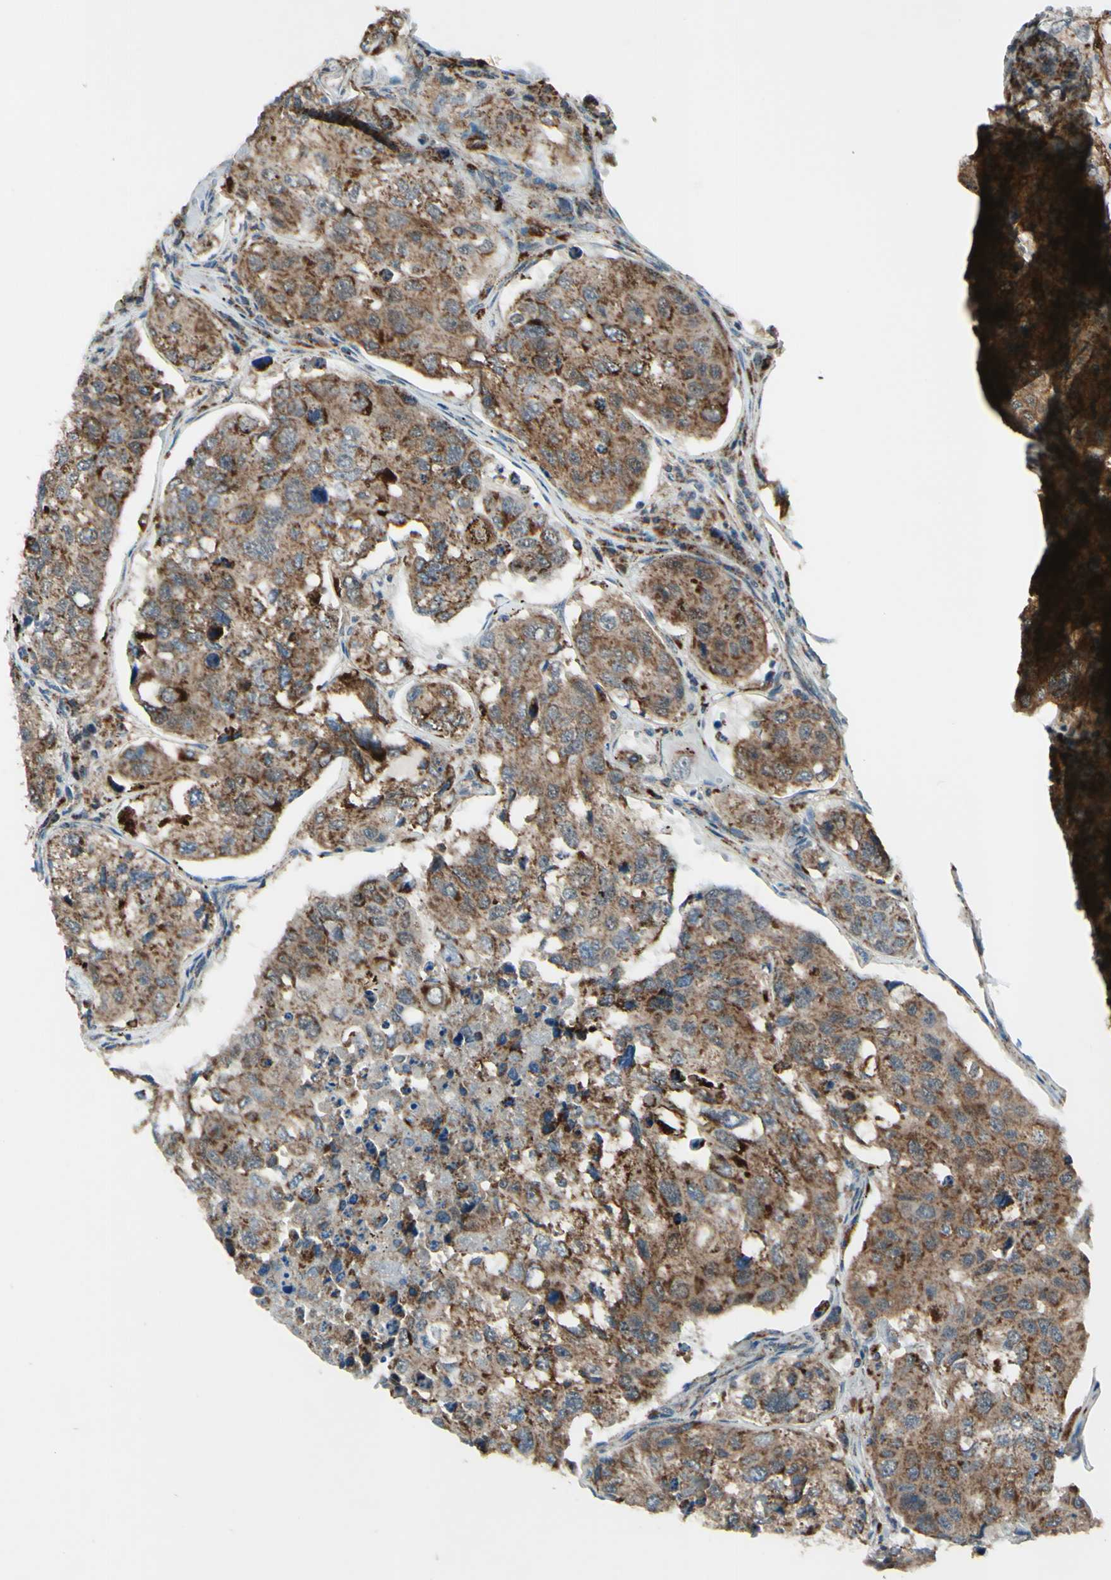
{"staining": {"intensity": "moderate", "quantity": ">75%", "location": "cytoplasmic/membranous"}, "tissue": "urothelial cancer", "cell_type": "Tumor cells", "image_type": "cancer", "snomed": [{"axis": "morphology", "description": "Urothelial carcinoma, High grade"}, {"axis": "topography", "description": "Lymph node"}, {"axis": "topography", "description": "Urinary bladder"}], "caption": "Immunohistochemistry (DAB (3,3'-diaminobenzidine)) staining of human high-grade urothelial carcinoma reveals moderate cytoplasmic/membranous protein expression in approximately >75% of tumor cells.", "gene": "DHRS3", "patient": {"sex": "male", "age": 51}}